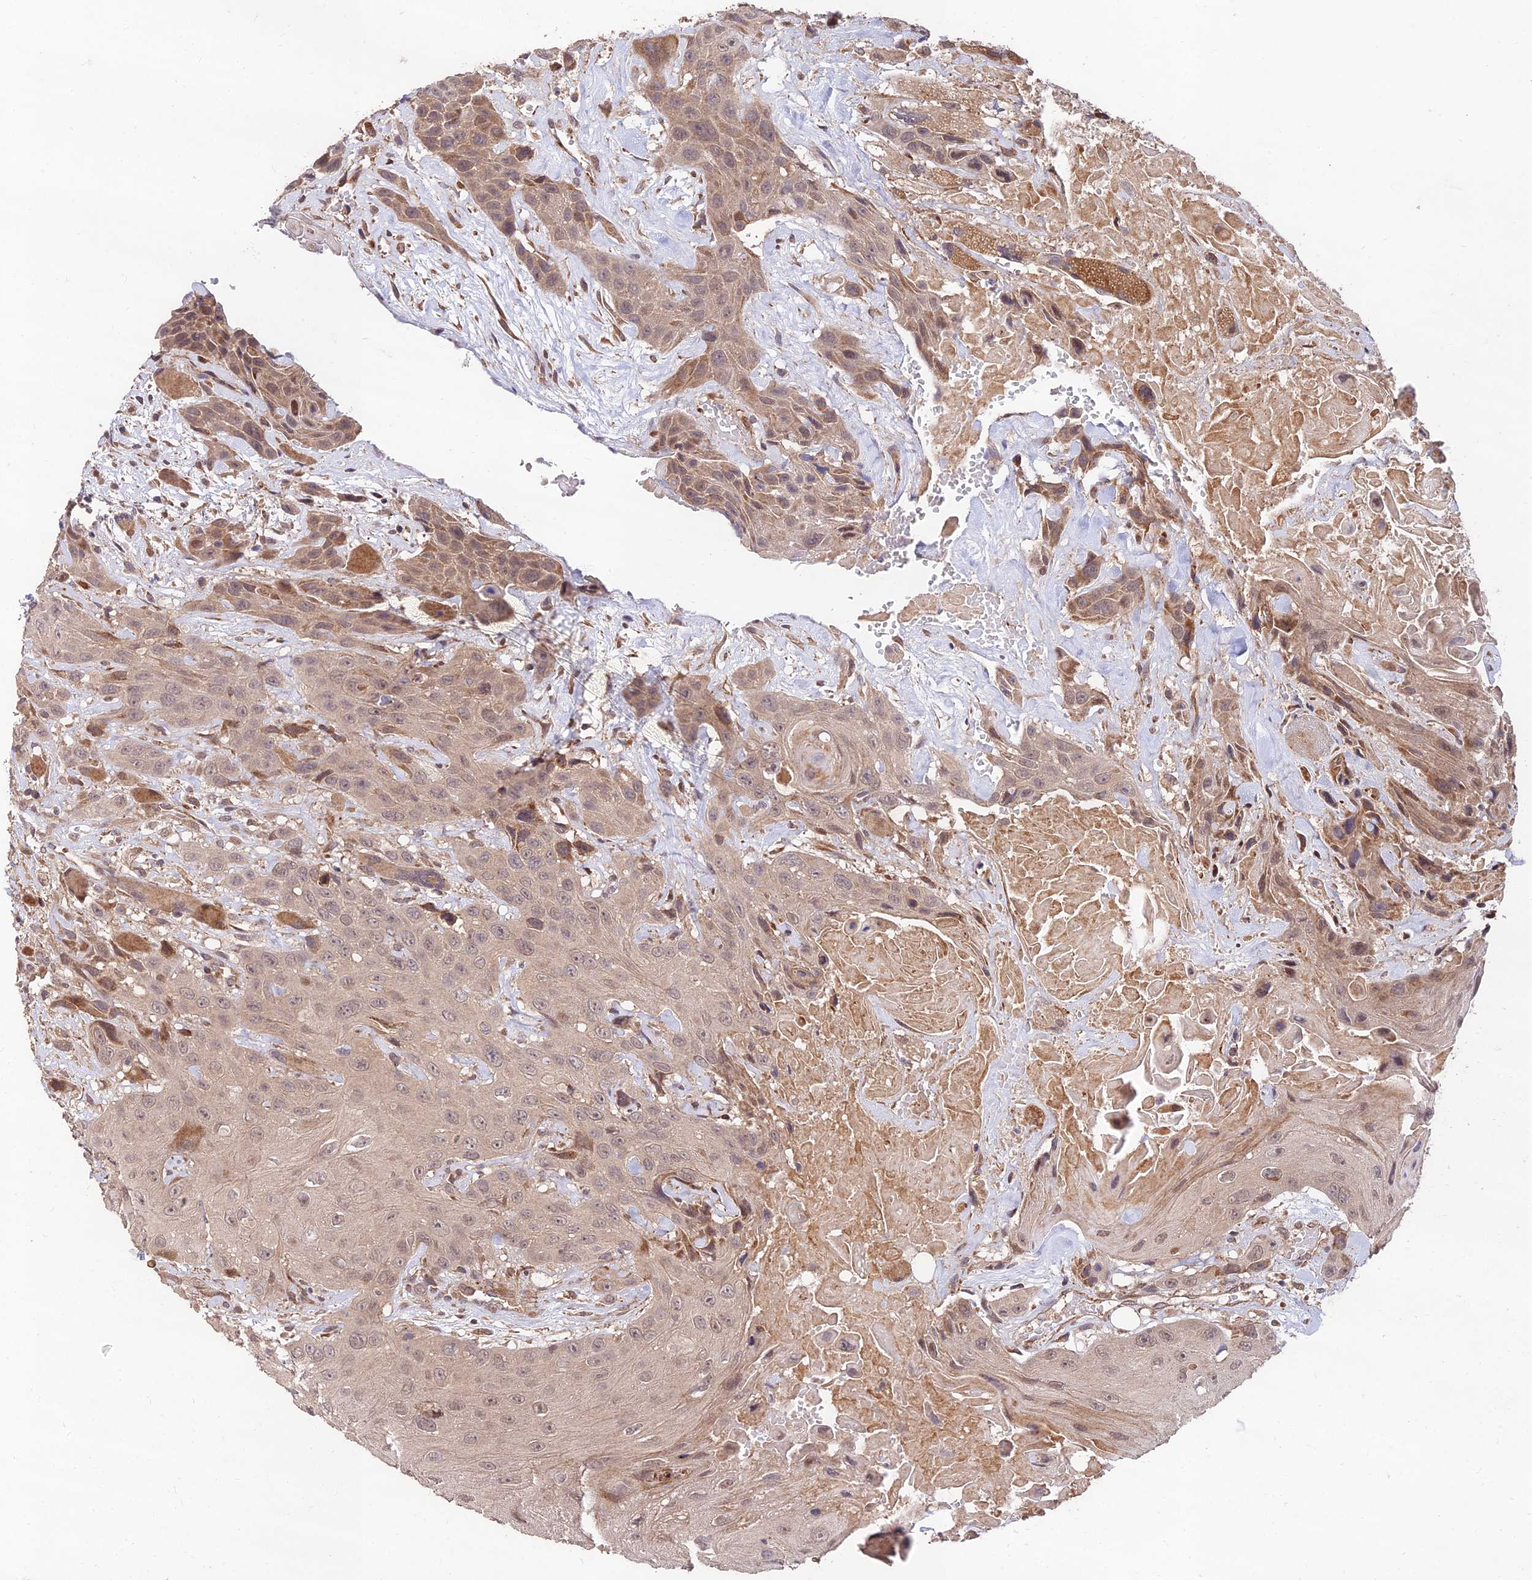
{"staining": {"intensity": "weak", "quantity": "25%-75%", "location": "cytoplasmic/membranous,nuclear"}, "tissue": "head and neck cancer", "cell_type": "Tumor cells", "image_type": "cancer", "snomed": [{"axis": "morphology", "description": "Squamous cell carcinoma, NOS"}, {"axis": "topography", "description": "Head-Neck"}], "caption": "IHC micrograph of neoplastic tissue: head and neck cancer stained using immunohistochemistry reveals low levels of weak protein expression localized specifically in the cytoplasmic/membranous and nuclear of tumor cells, appearing as a cytoplasmic/membranous and nuclear brown color.", "gene": "MKKS", "patient": {"sex": "male", "age": 81}}